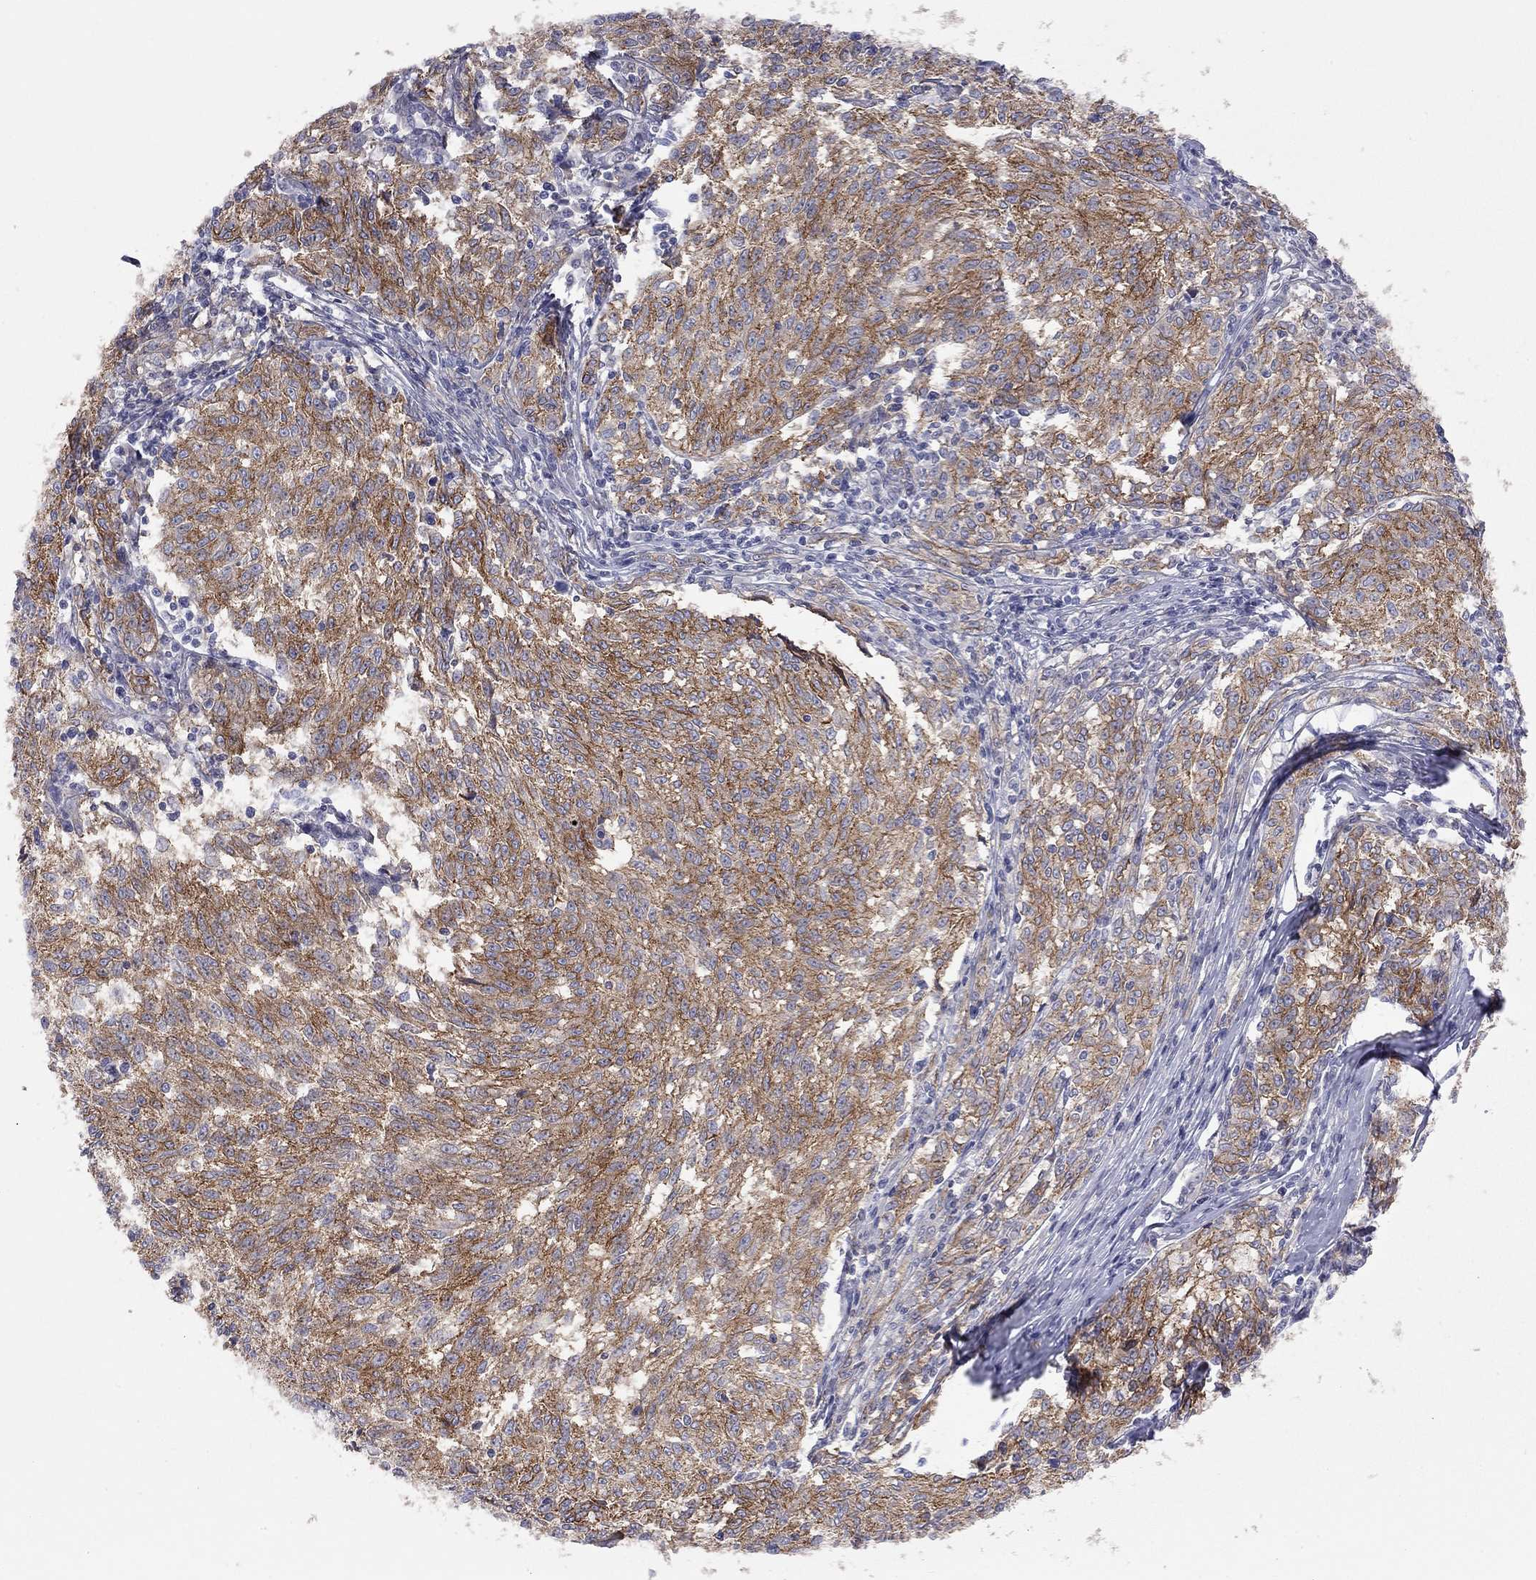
{"staining": {"intensity": "strong", "quantity": ">75%", "location": "cytoplasmic/membranous"}, "tissue": "melanoma", "cell_type": "Tumor cells", "image_type": "cancer", "snomed": [{"axis": "morphology", "description": "Malignant melanoma, NOS"}, {"axis": "topography", "description": "Skin"}], "caption": "Melanoma was stained to show a protein in brown. There is high levels of strong cytoplasmic/membranous staining in about >75% of tumor cells.", "gene": "GPRC5B", "patient": {"sex": "female", "age": 72}}